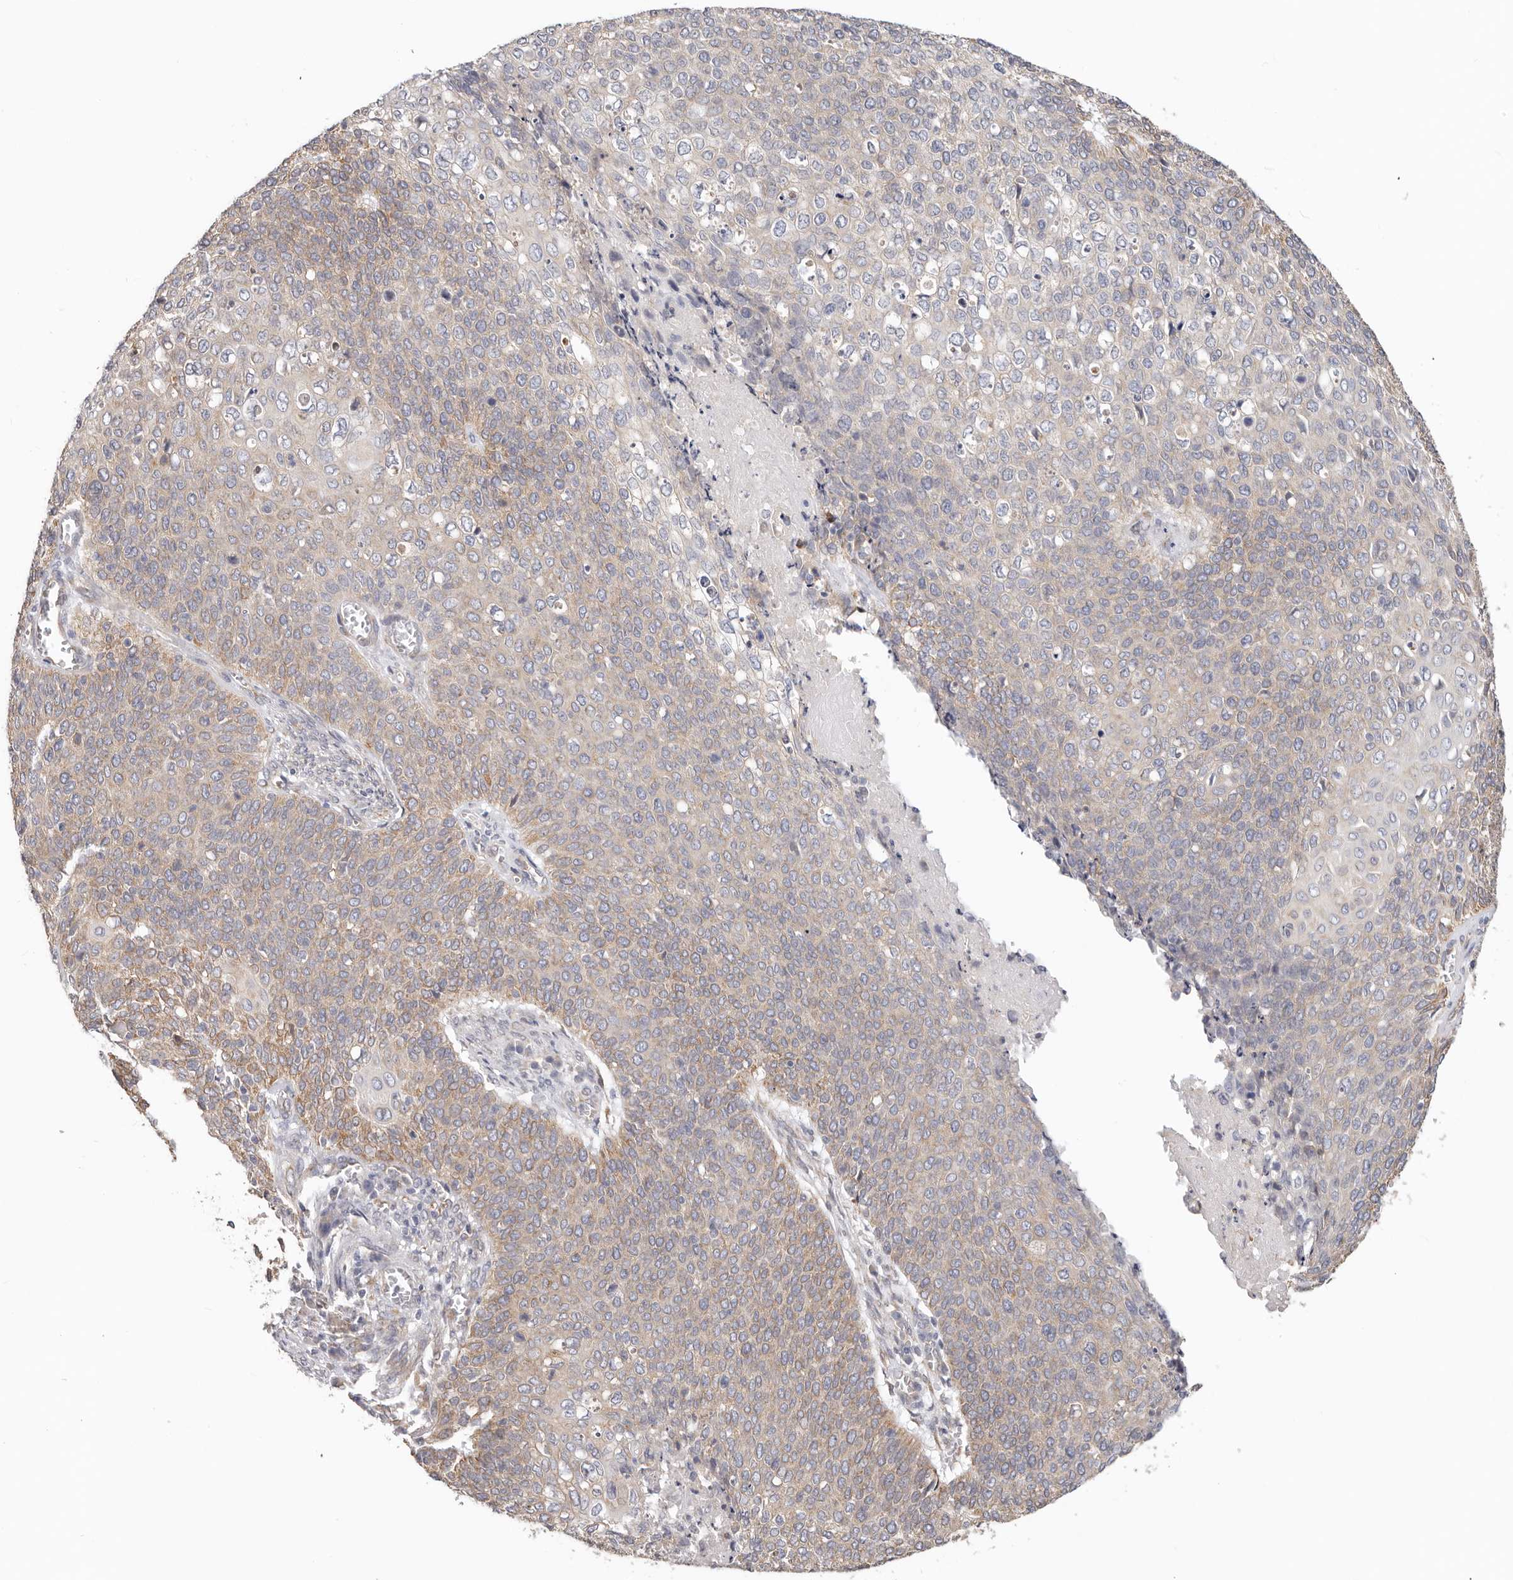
{"staining": {"intensity": "weak", "quantity": ">75%", "location": "cytoplasmic/membranous"}, "tissue": "cervical cancer", "cell_type": "Tumor cells", "image_type": "cancer", "snomed": [{"axis": "morphology", "description": "Squamous cell carcinoma, NOS"}, {"axis": "topography", "description": "Cervix"}], "caption": "Protein staining of cervical squamous cell carcinoma tissue shows weak cytoplasmic/membranous staining in about >75% of tumor cells. (DAB (3,3'-diaminobenzidine) = brown stain, brightfield microscopy at high magnification).", "gene": "AFDN", "patient": {"sex": "female", "age": 39}}